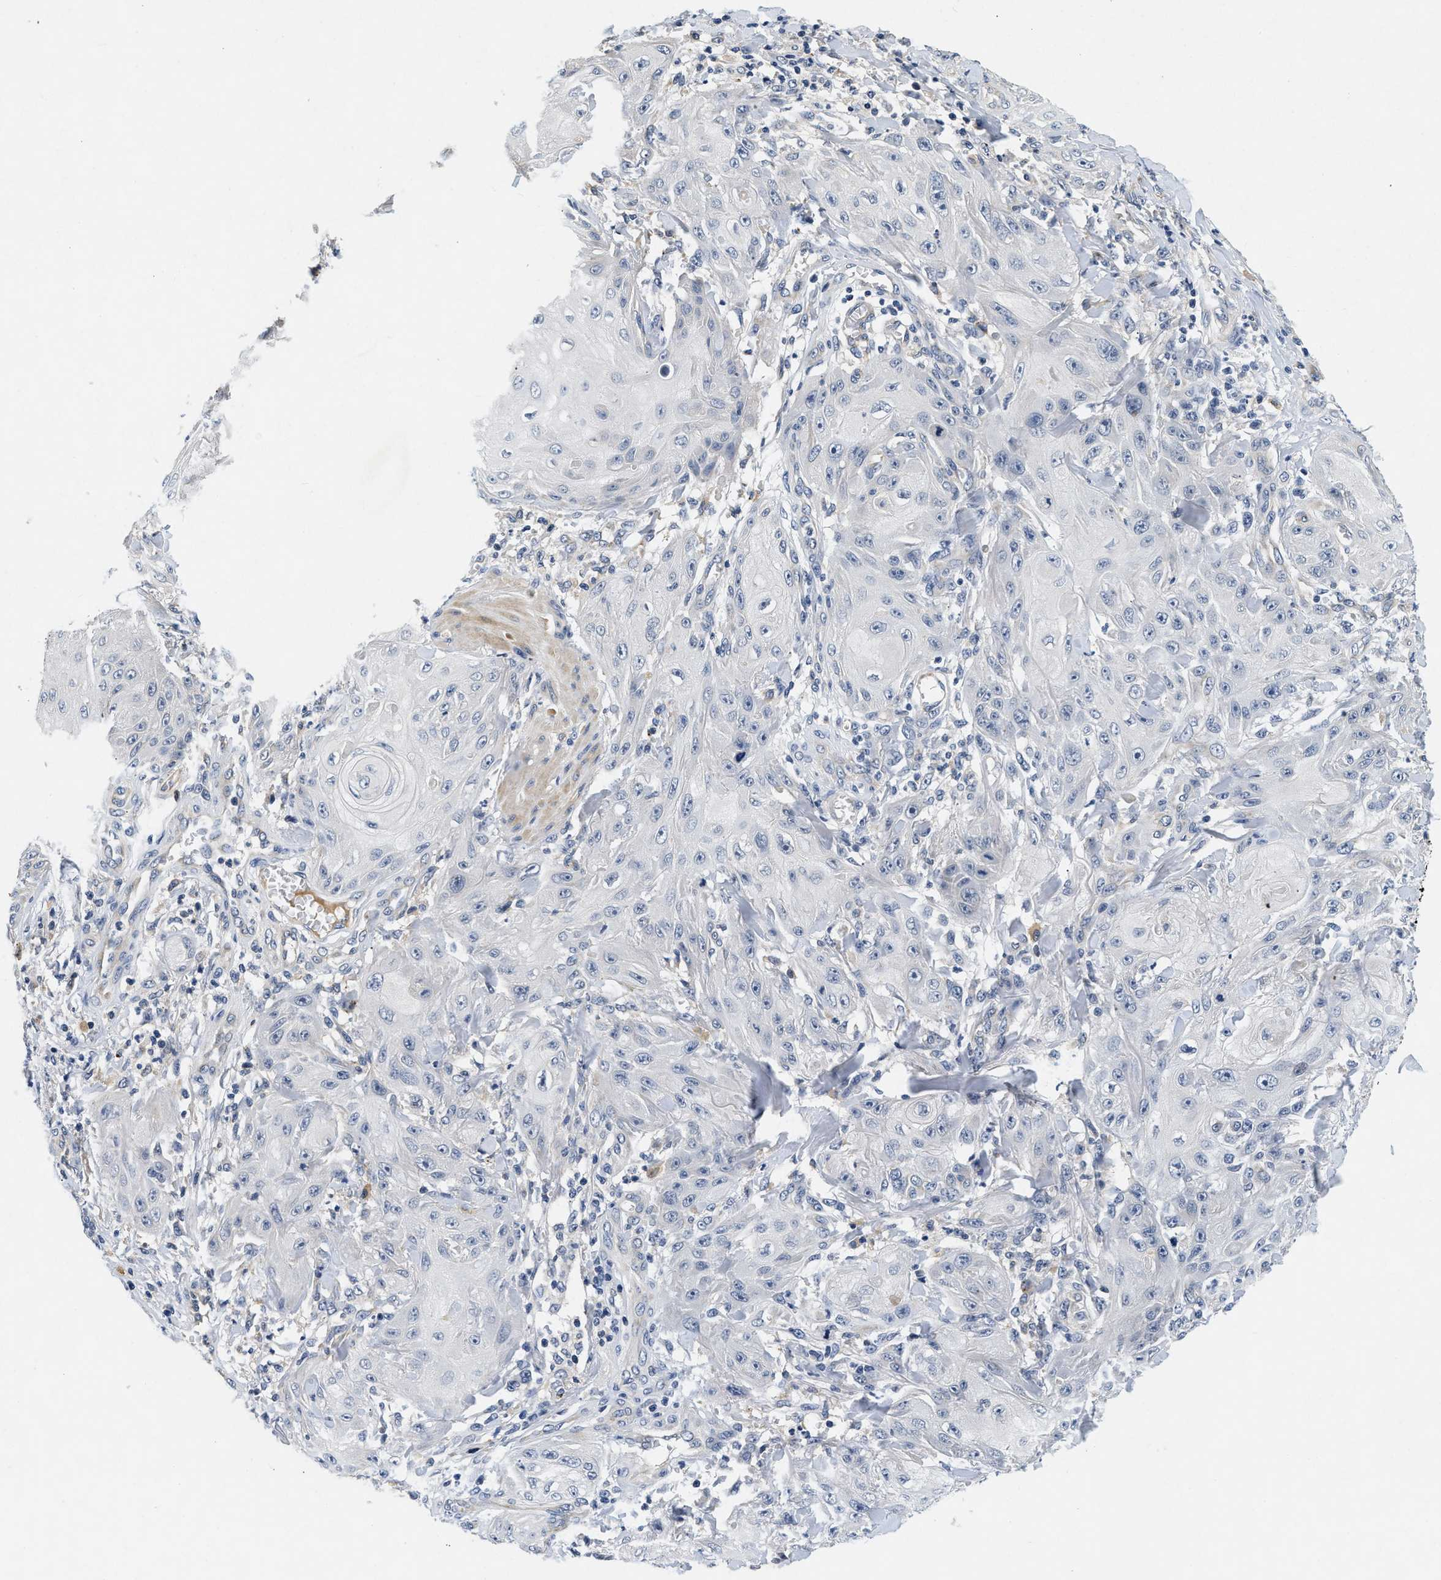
{"staining": {"intensity": "negative", "quantity": "none", "location": "none"}, "tissue": "skin cancer", "cell_type": "Tumor cells", "image_type": "cancer", "snomed": [{"axis": "morphology", "description": "Squamous cell carcinoma, NOS"}, {"axis": "topography", "description": "Skin"}], "caption": "Tumor cells show no significant protein staining in skin squamous cell carcinoma. (DAB (3,3'-diaminobenzidine) immunohistochemistry, high magnification).", "gene": "PDP1", "patient": {"sex": "male", "age": 74}}